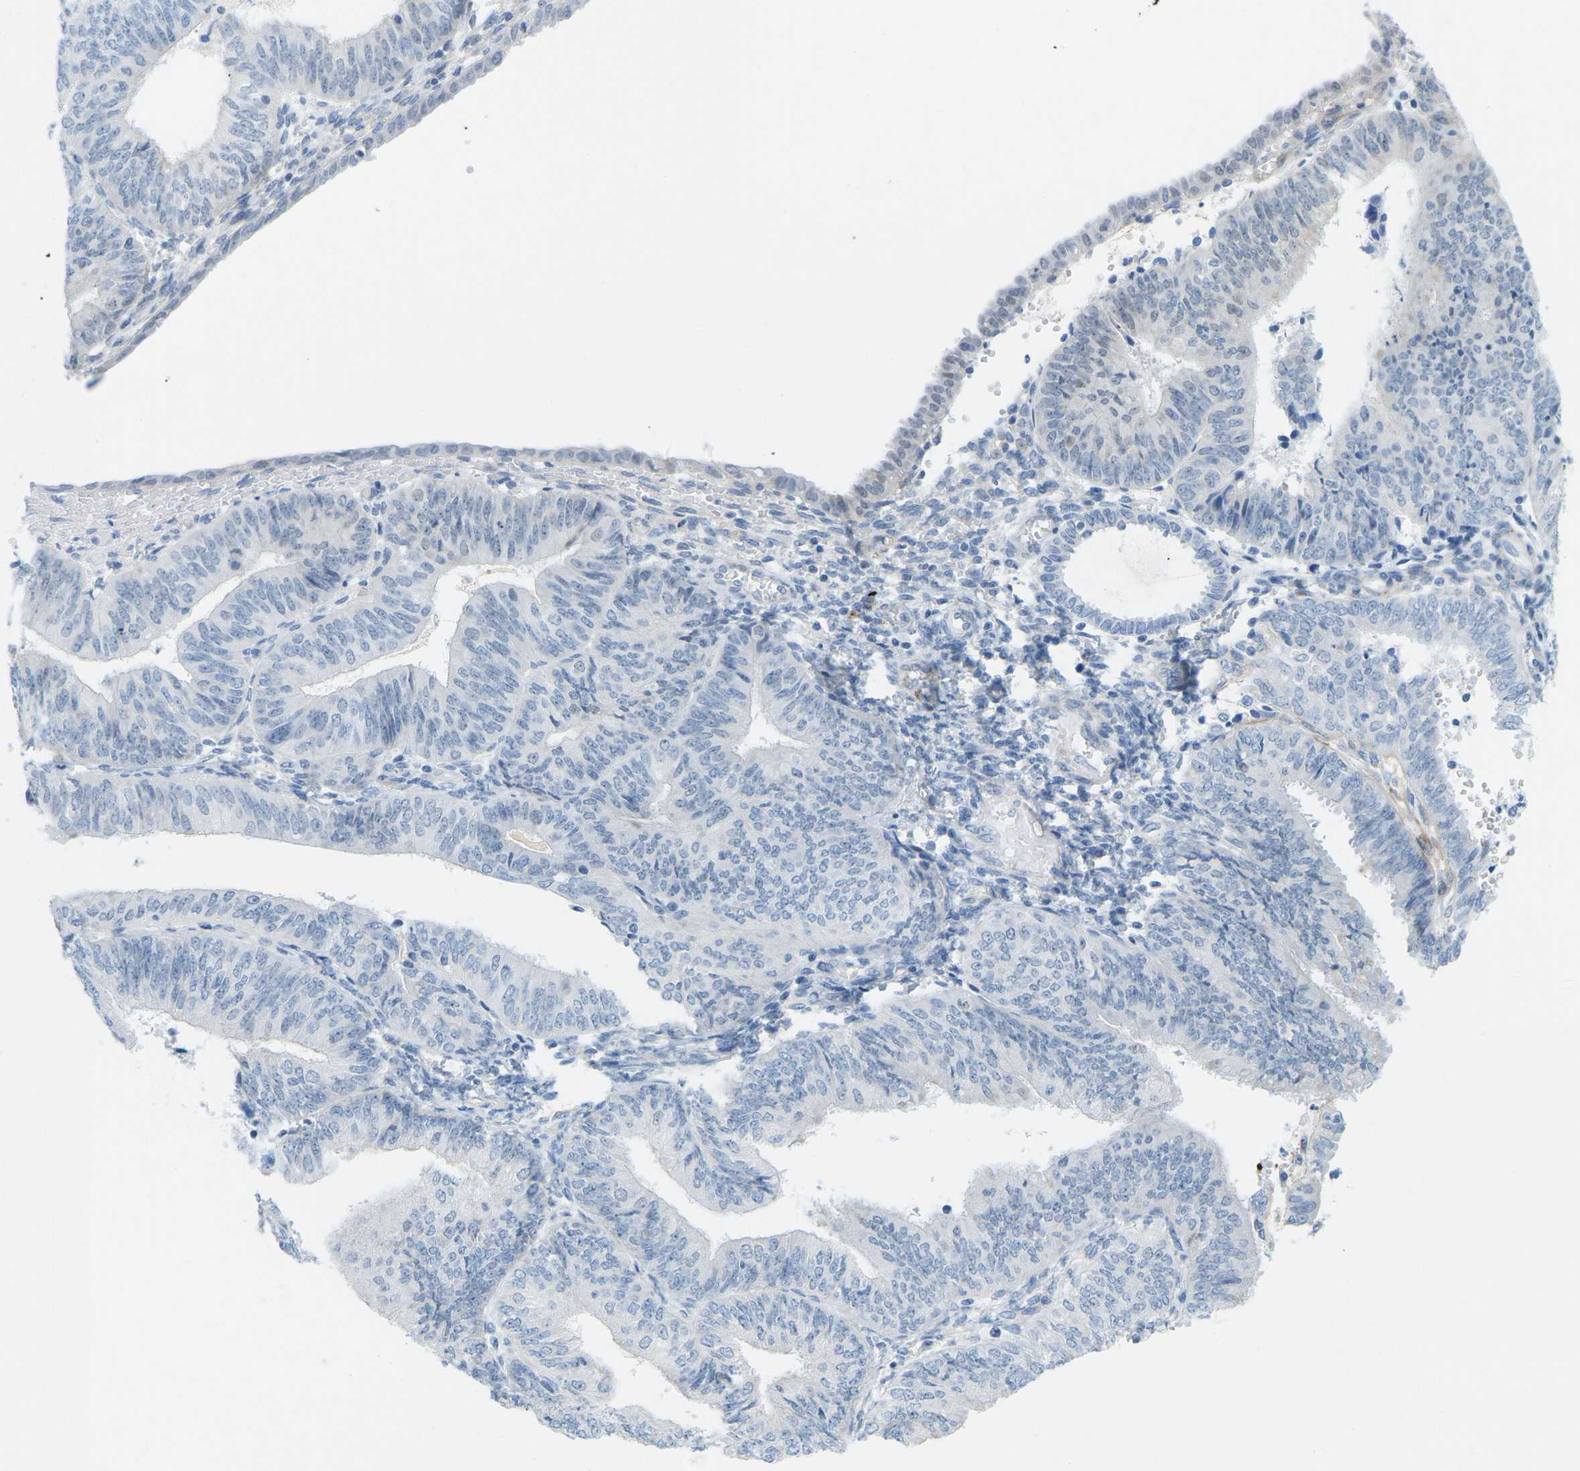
{"staining": {"intensity": "negative", "quantity": "none", "location": "none"}, "tissue": "endometrial cancer", "cell_type": "Tumor cells", "image_type": "cancer", "snomed": [{"axis": "morphology", "description": "Adenocarcinoma, NOS"}, {"axis": "topography", "description": "Endometrium"}], "caption": "The immunohistochemistry (IHC) histopathology image has no significant expression in tumor cells of adenocarcinoma (endometrial) tissue.", "gene": "HLTF", "patient": {"sex": "female", "age": 58}}